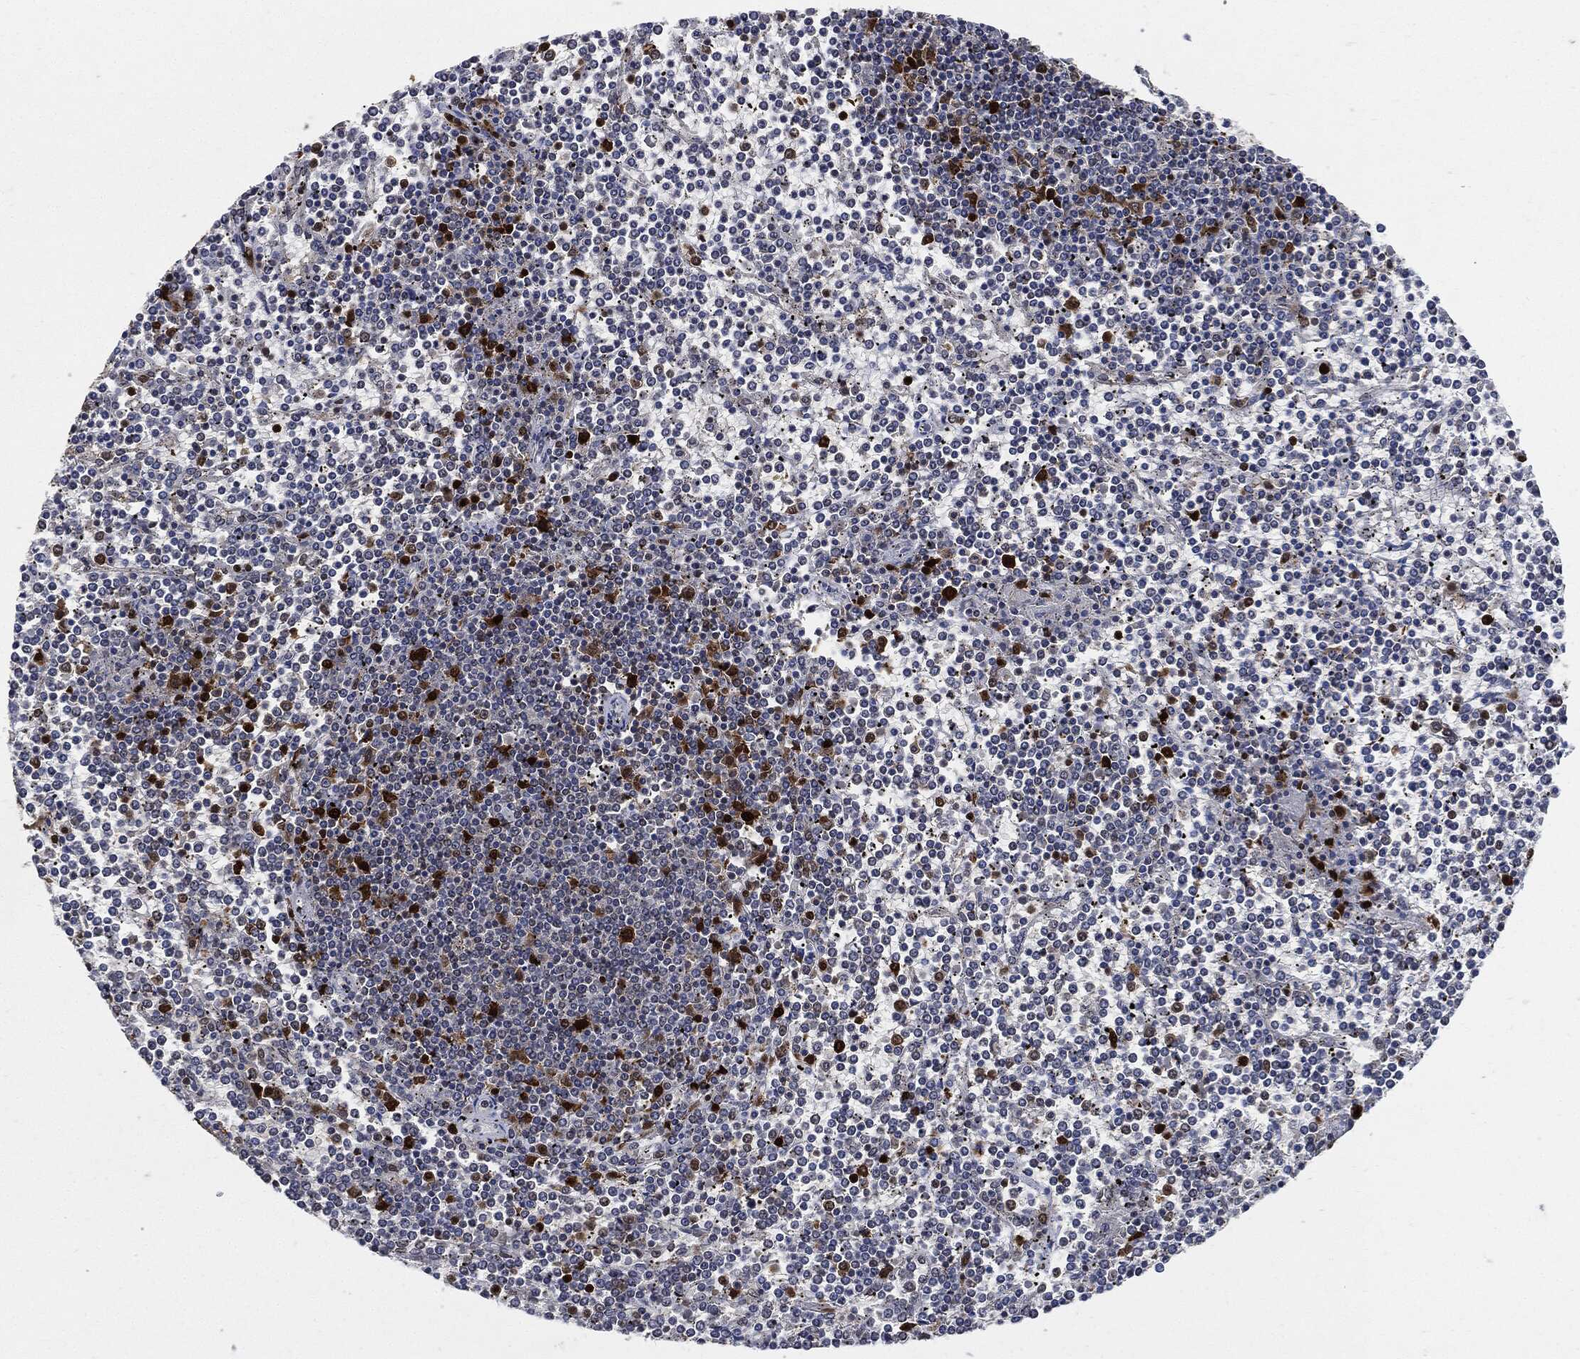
{"staining": {"intensity": "strong", "quantity": "<25%", "location": "nuclear"}, "tissue": "lymphoma", "cell_type": "Tumor cells", "image_type": "cancer", "snomed": [{"axis": "morphology", "description": "Malignant lymphoma, non-Hodgkin's type, Low grade"}, {"axis": "topography", "description": "Spleen"}], "caption": "IHC photomicrograph of neoplastic tissue: human lymphoma stained using immunohistochemistry exhibits medium levels of strong protein expression localized specifically in the nuclear of tumor cells, appearing as a nuclear brown color.", "gene": "PCNA", "patient": {"sex": "female", "age": 19}}